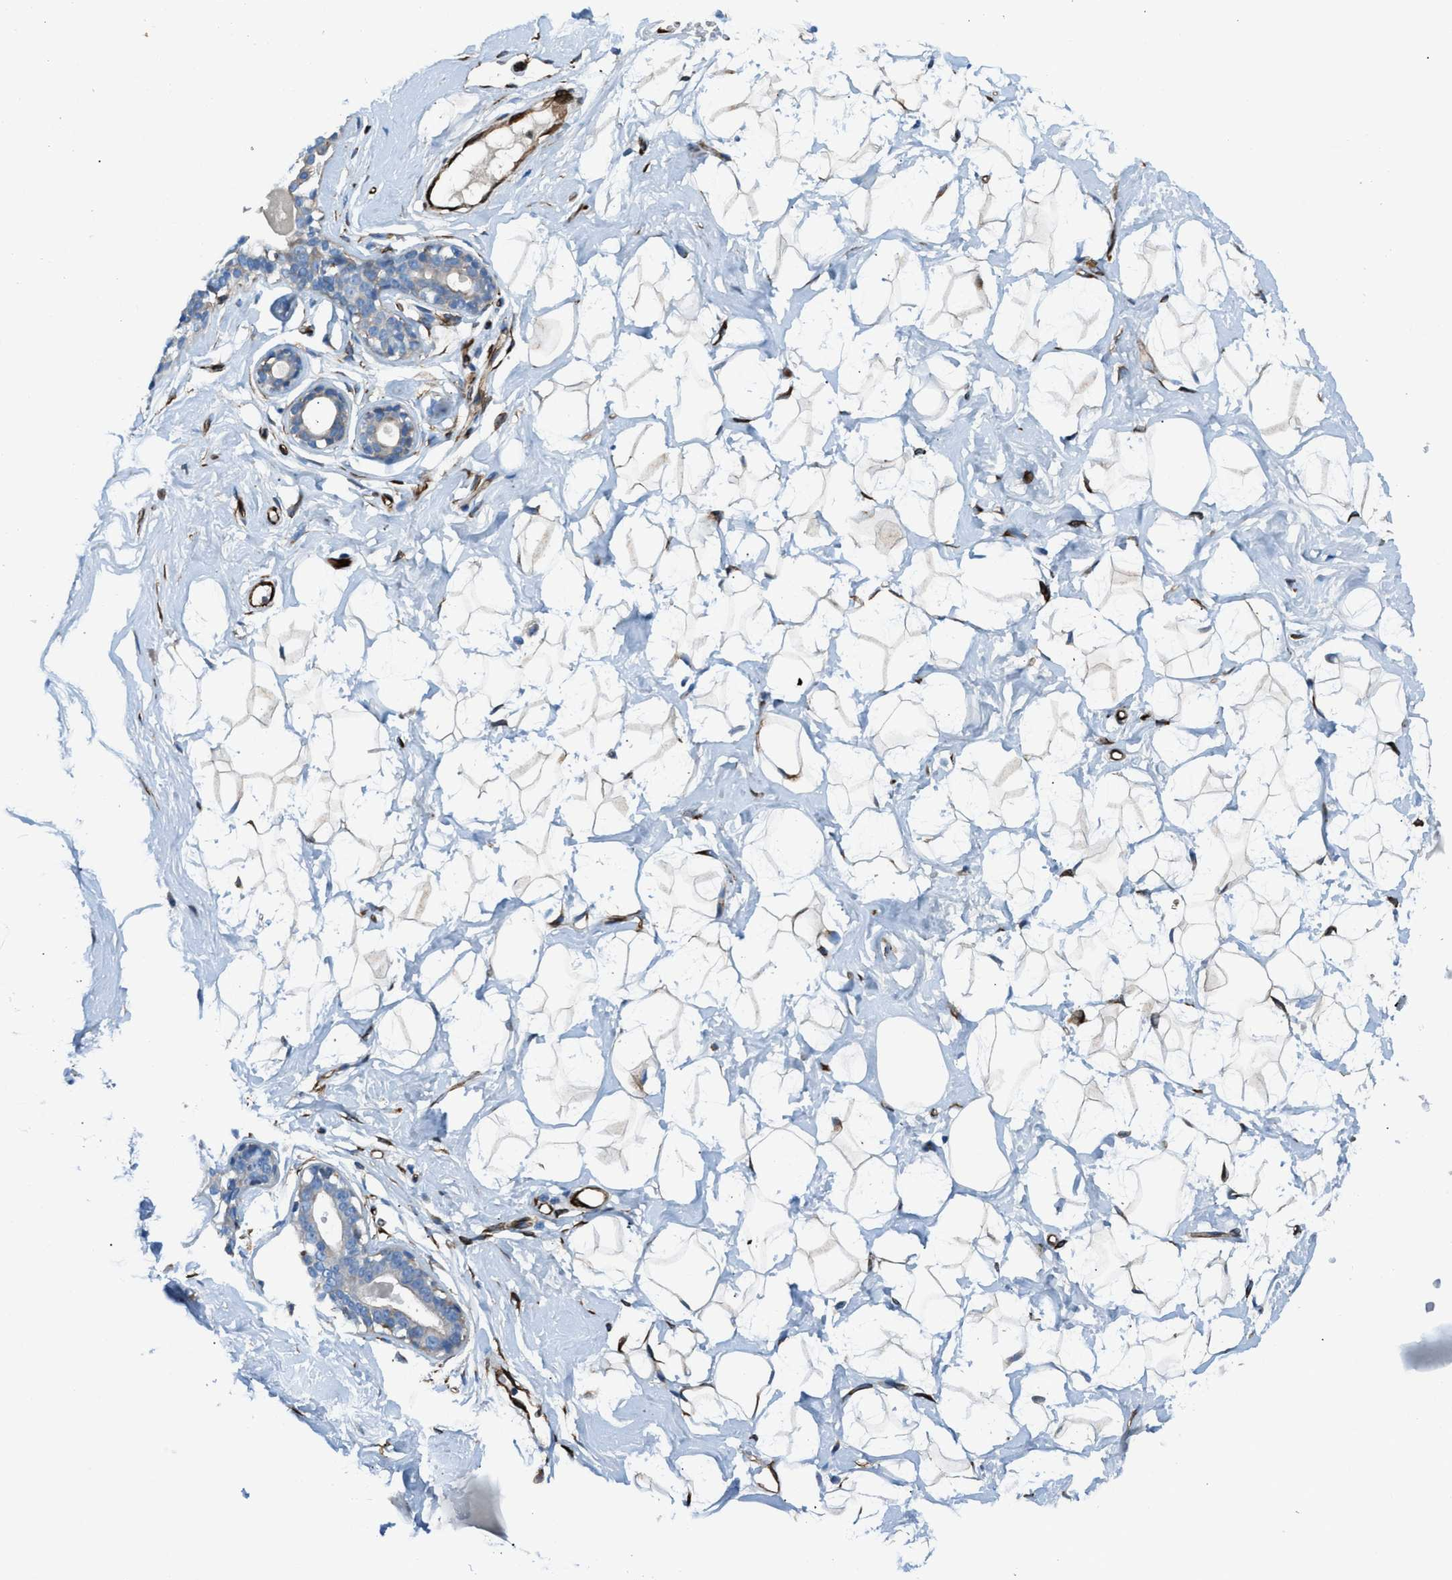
{"staining": {"intensity": "strong", "quantity": "25%-75%", "location": "cytoplasmic/membranous"}, "tissue": "breast", "cell_type": "Adipocytes", "image_type": "normal", "snomed": [{"axis": "morphology", "description": "Normal tissue, NOS"}, {"axis": "topography", "description": "Breast"}], "caption": "An IHC histopathology image of unremarkable tissue is shown. Protein staining in brown highlights strong cytoplasmic/membranous positivity in breast within adipocytes. The staining was performed using DAB (3,3'-diaminobenzidine) to visualize the protein expression in brown, while the nuclei were stained in blue with hematoxylin (Magnification: 20x).", "gene": "CABP7", "patient": {"sex": "female", "age": 23}}